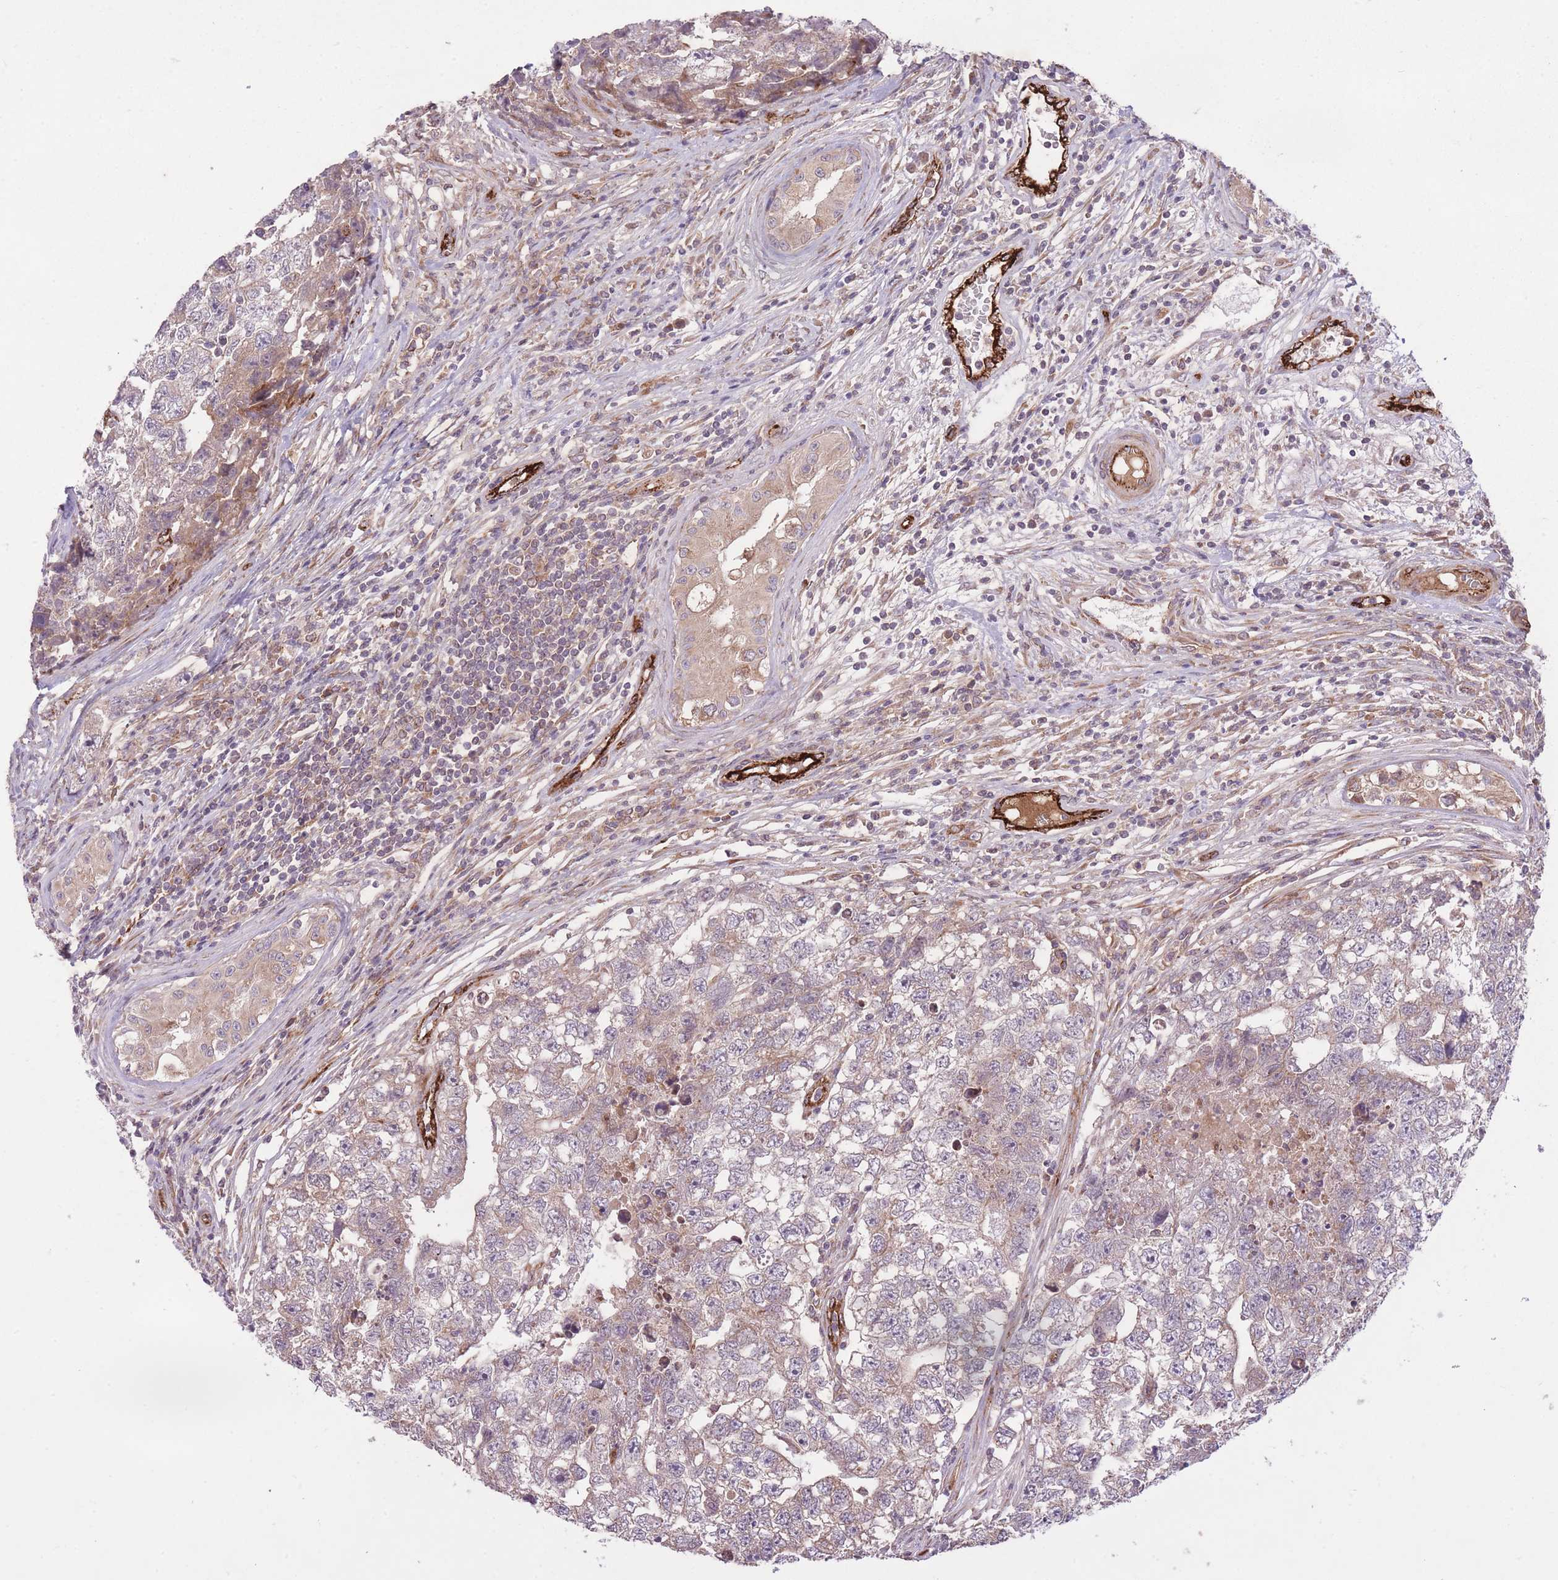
{"staining": {"intensity": "negative", "quantity": "none", "location": "none"}, "tissue": "testis cancer", "cell_type": "Tumor cells", "image_type": "cancer", "snomed": [{"axis": "morphology", "description": "Carcinoma, Embryonal, NOS"}, {"axis": "topography", "description": "Testis"}], "caption": "Immunohistochemistry of testis cancer shows no expression in tumor cells.", "gene": "CISH", "patient": {"sex": "male", "age": 22}}